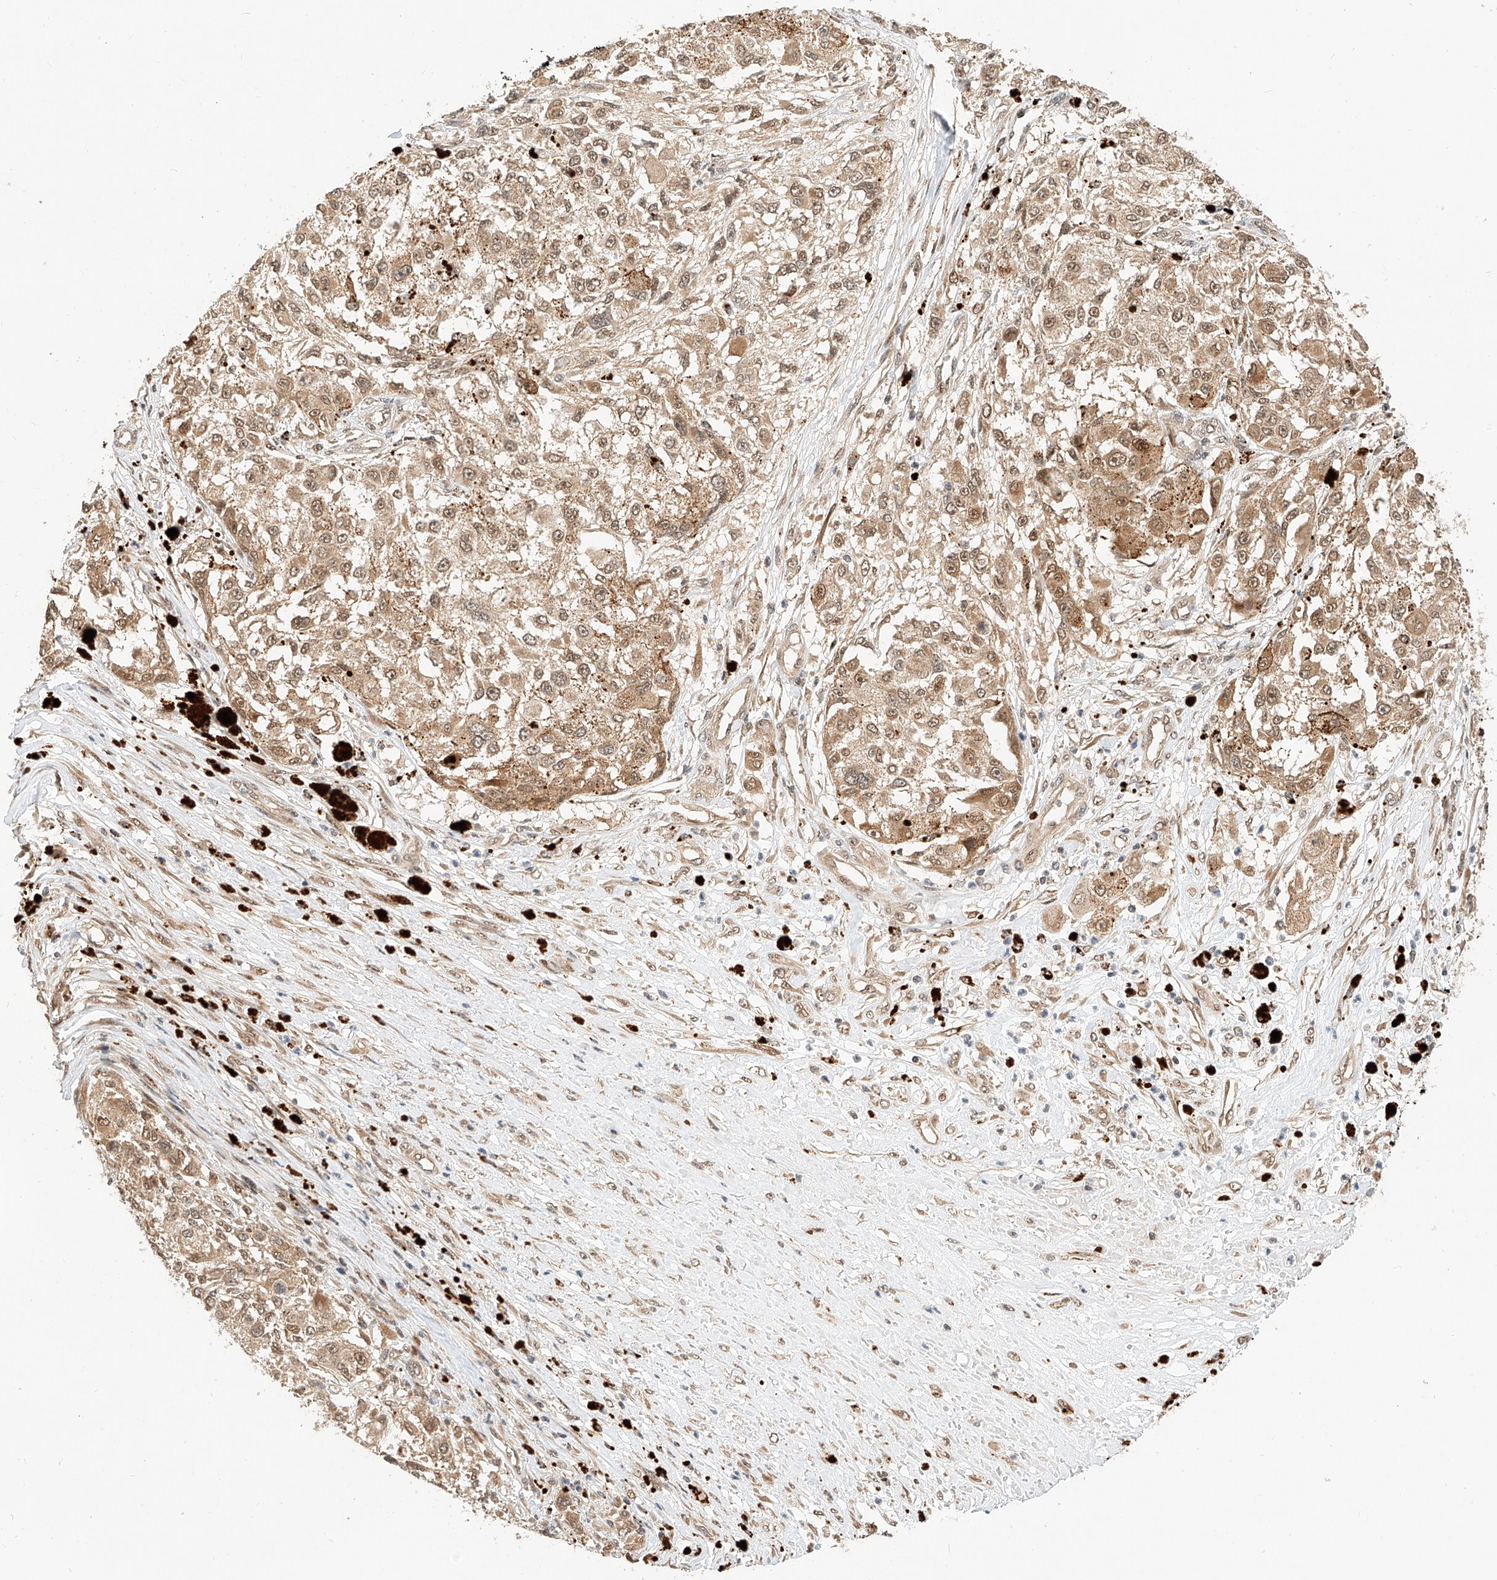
{"staining": {"intensity": "moderate", "quantity": ">75%", "location": "cytoplasmic/membranous,nuclear"}, "tissue": "melanoma", "cell_type": "Tumor cells", "image_type": "cancer", "snomed": [{"axis": "morphology", "description": "Necrosis, NOS"}, {"axis": "morphology", "description": "Malignant melanoma, NOS"}, {"axis": "topography", "description": "Skin"}], "caption": "This is a micrograph of immunohistochemistry staining of malignant melanoma, which shows moderate positivity in the cytoplasmic/membranous and nuclear of tumor cells.", "gene": "EIF4H", "patient": {"sex": "female", "age": 87}}